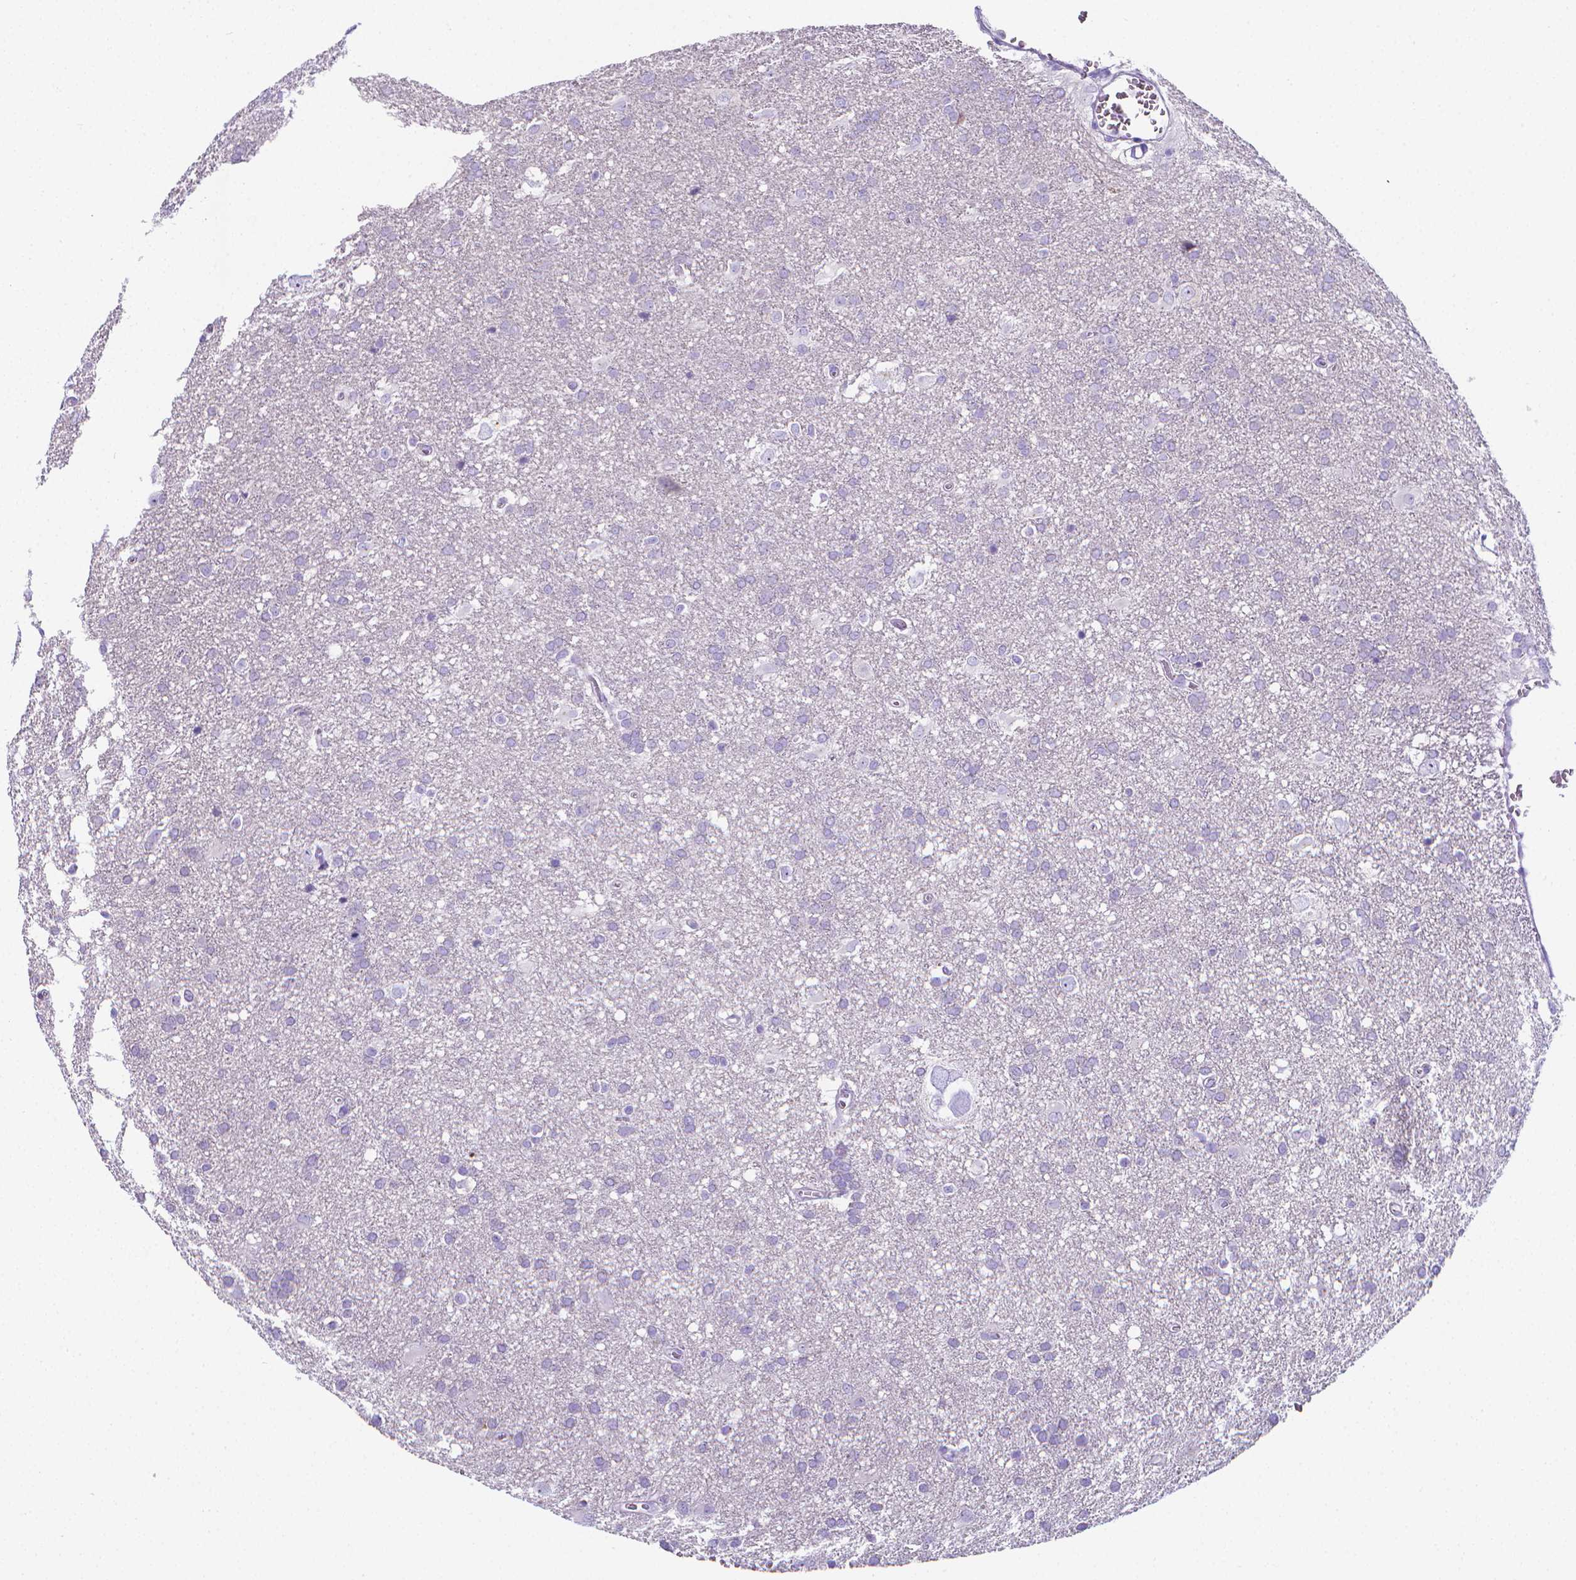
{"staining": {"intensity": "negative", "quantity": "none", "location": "none"}, "tissue": "glioma", "cell_type": "Tumor cells", "image_type": "cancer", "snomed": [{"axis": "morphology", "description": "Glioma, malignant, Low grade"}, {"axis": "topography", "description": "Brain"}], "caption": "The micrograph reveals no significant expression in tumor cells of glioma.", "gene": "LRRC73", "patient": {"sex": "male", "age": 66}}